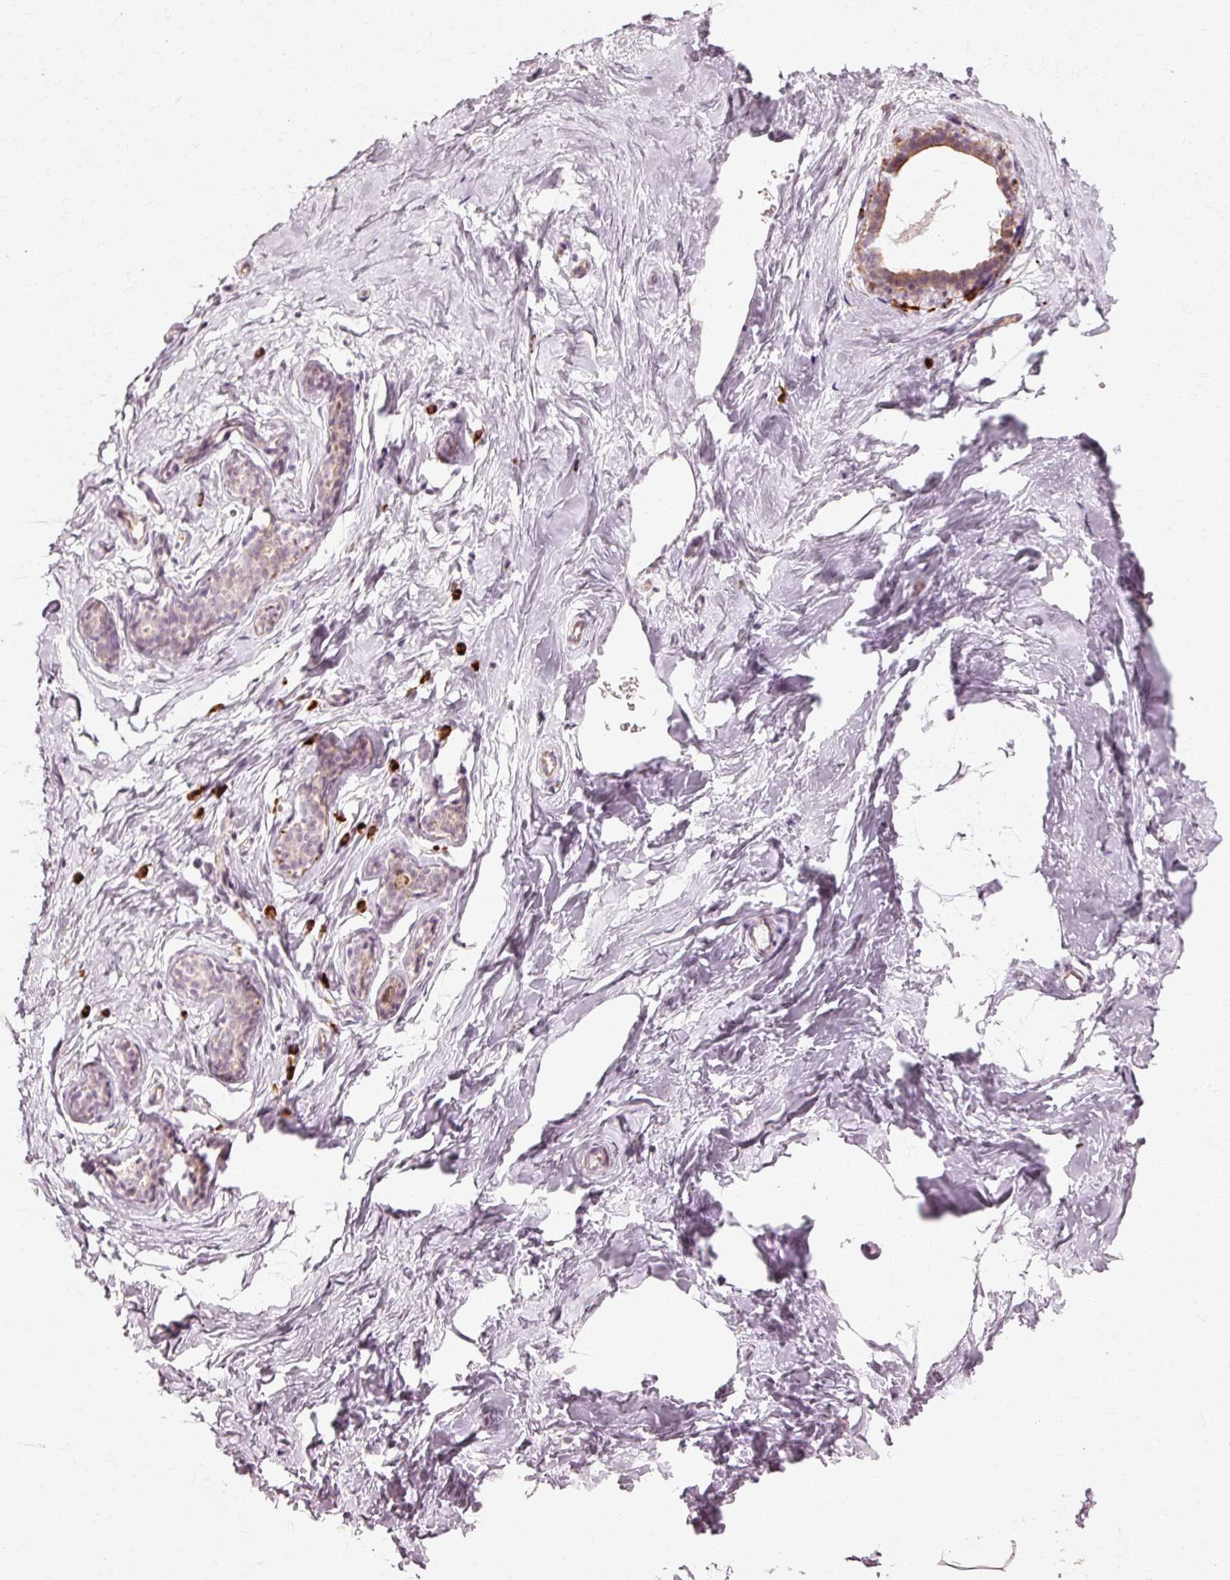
{"staining": {"intensity": "negative", "quantity": "none", "location": "none"}, "tissue": "breast", "cell_type": "Adipocytes", "image_type": "normal", "snomed": [{"axis": "morphology", "description": "Normal tissue, NOS"}, {"axis": "topography", "description": "Breast"}], "caption": "Adipocytes show no significant protein staining in benign breast.", "gene": "RANBP2", "patient": {"sex": "female", "age": 23}}